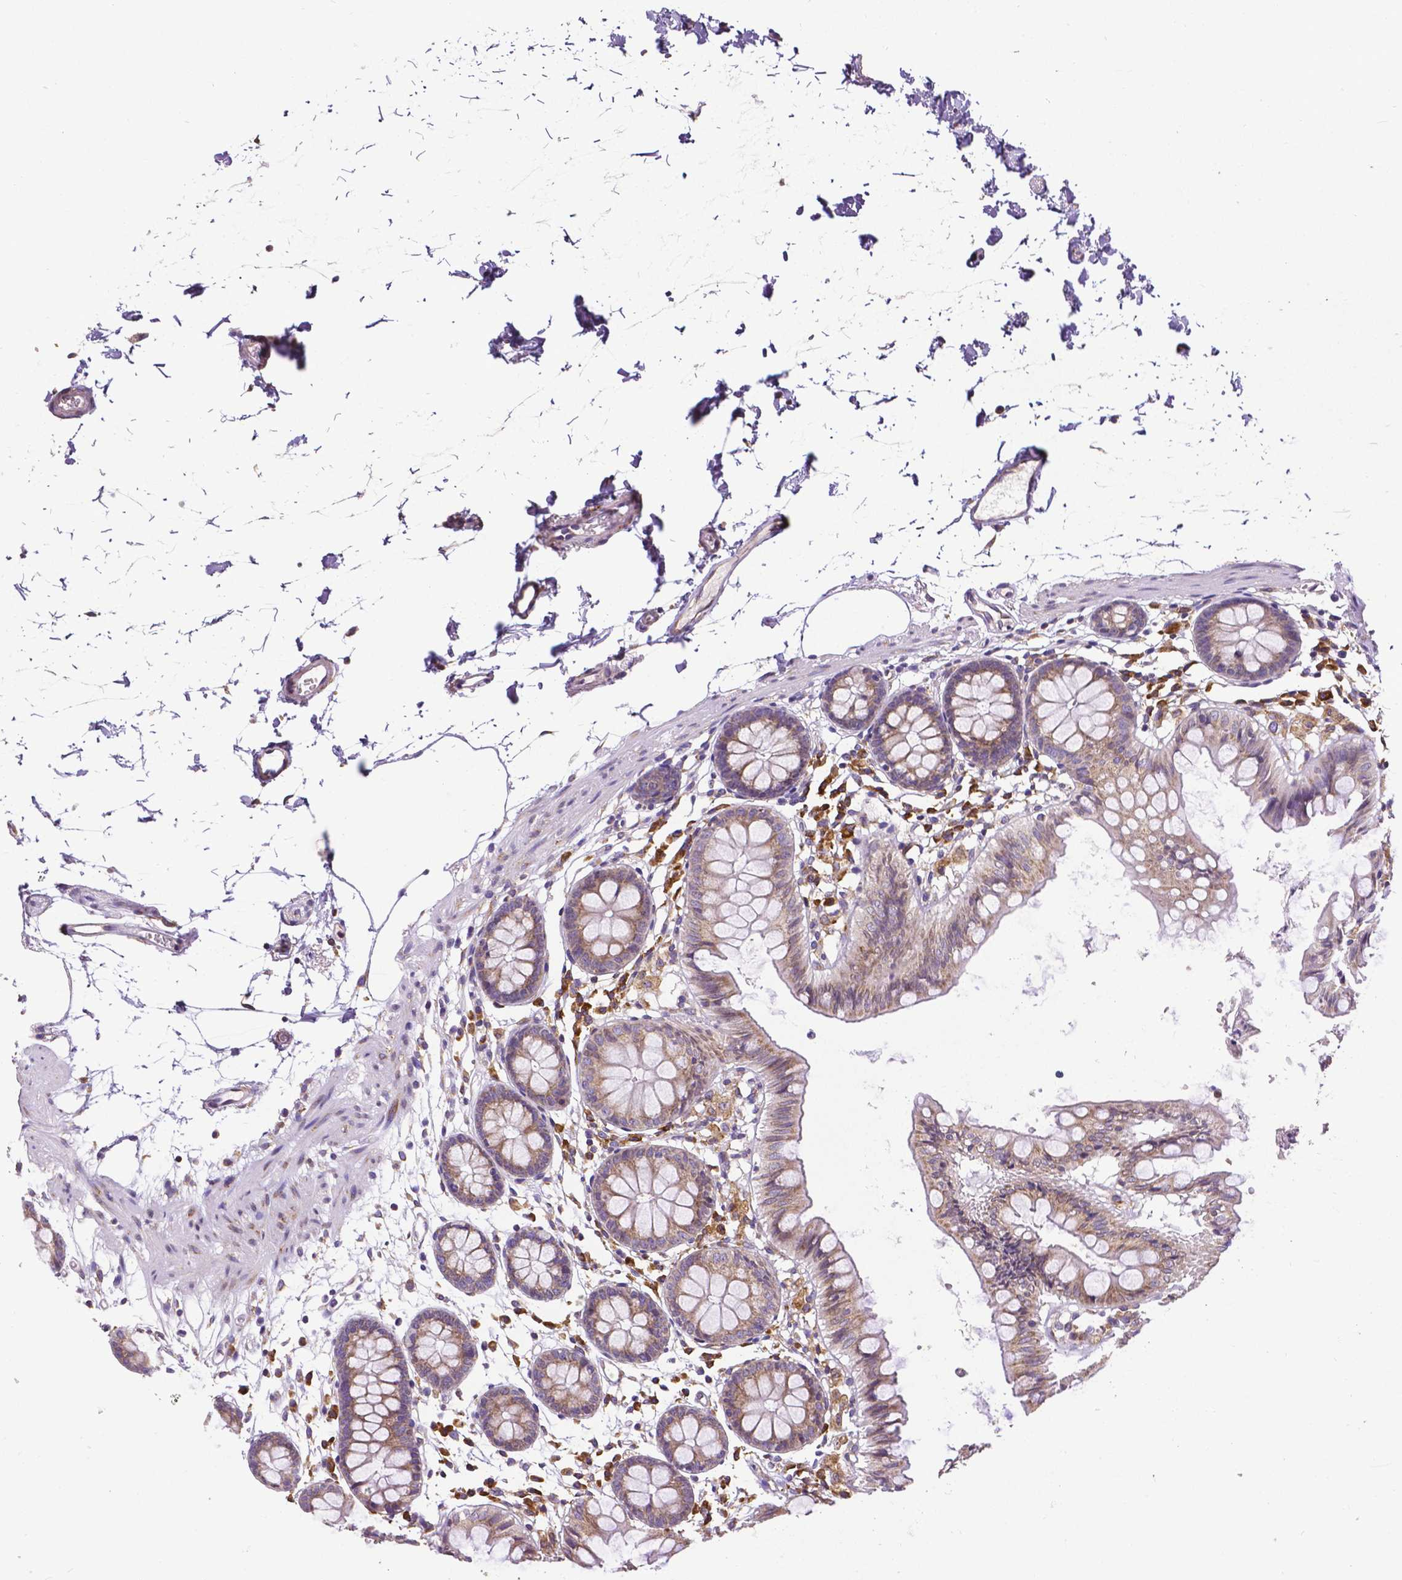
{"staining": {"intensity": "negative", "quantity": "none", "location": "none"}, "tissue": "colon", "cell_type": "Endothelial cells", "image_type": "normal", "snomed": [{"axis": "morphology", "description": "Normal tissue, NOS"}, {"axis": "topography", "description": "Colon"}], "caption": "This is an immunohistochemistry (IHC) micrograph of unremarkable colon. There is no expression in endothelial cells.", "gene": "MTDH", "patient": {"sex": "female", "age": 84}}